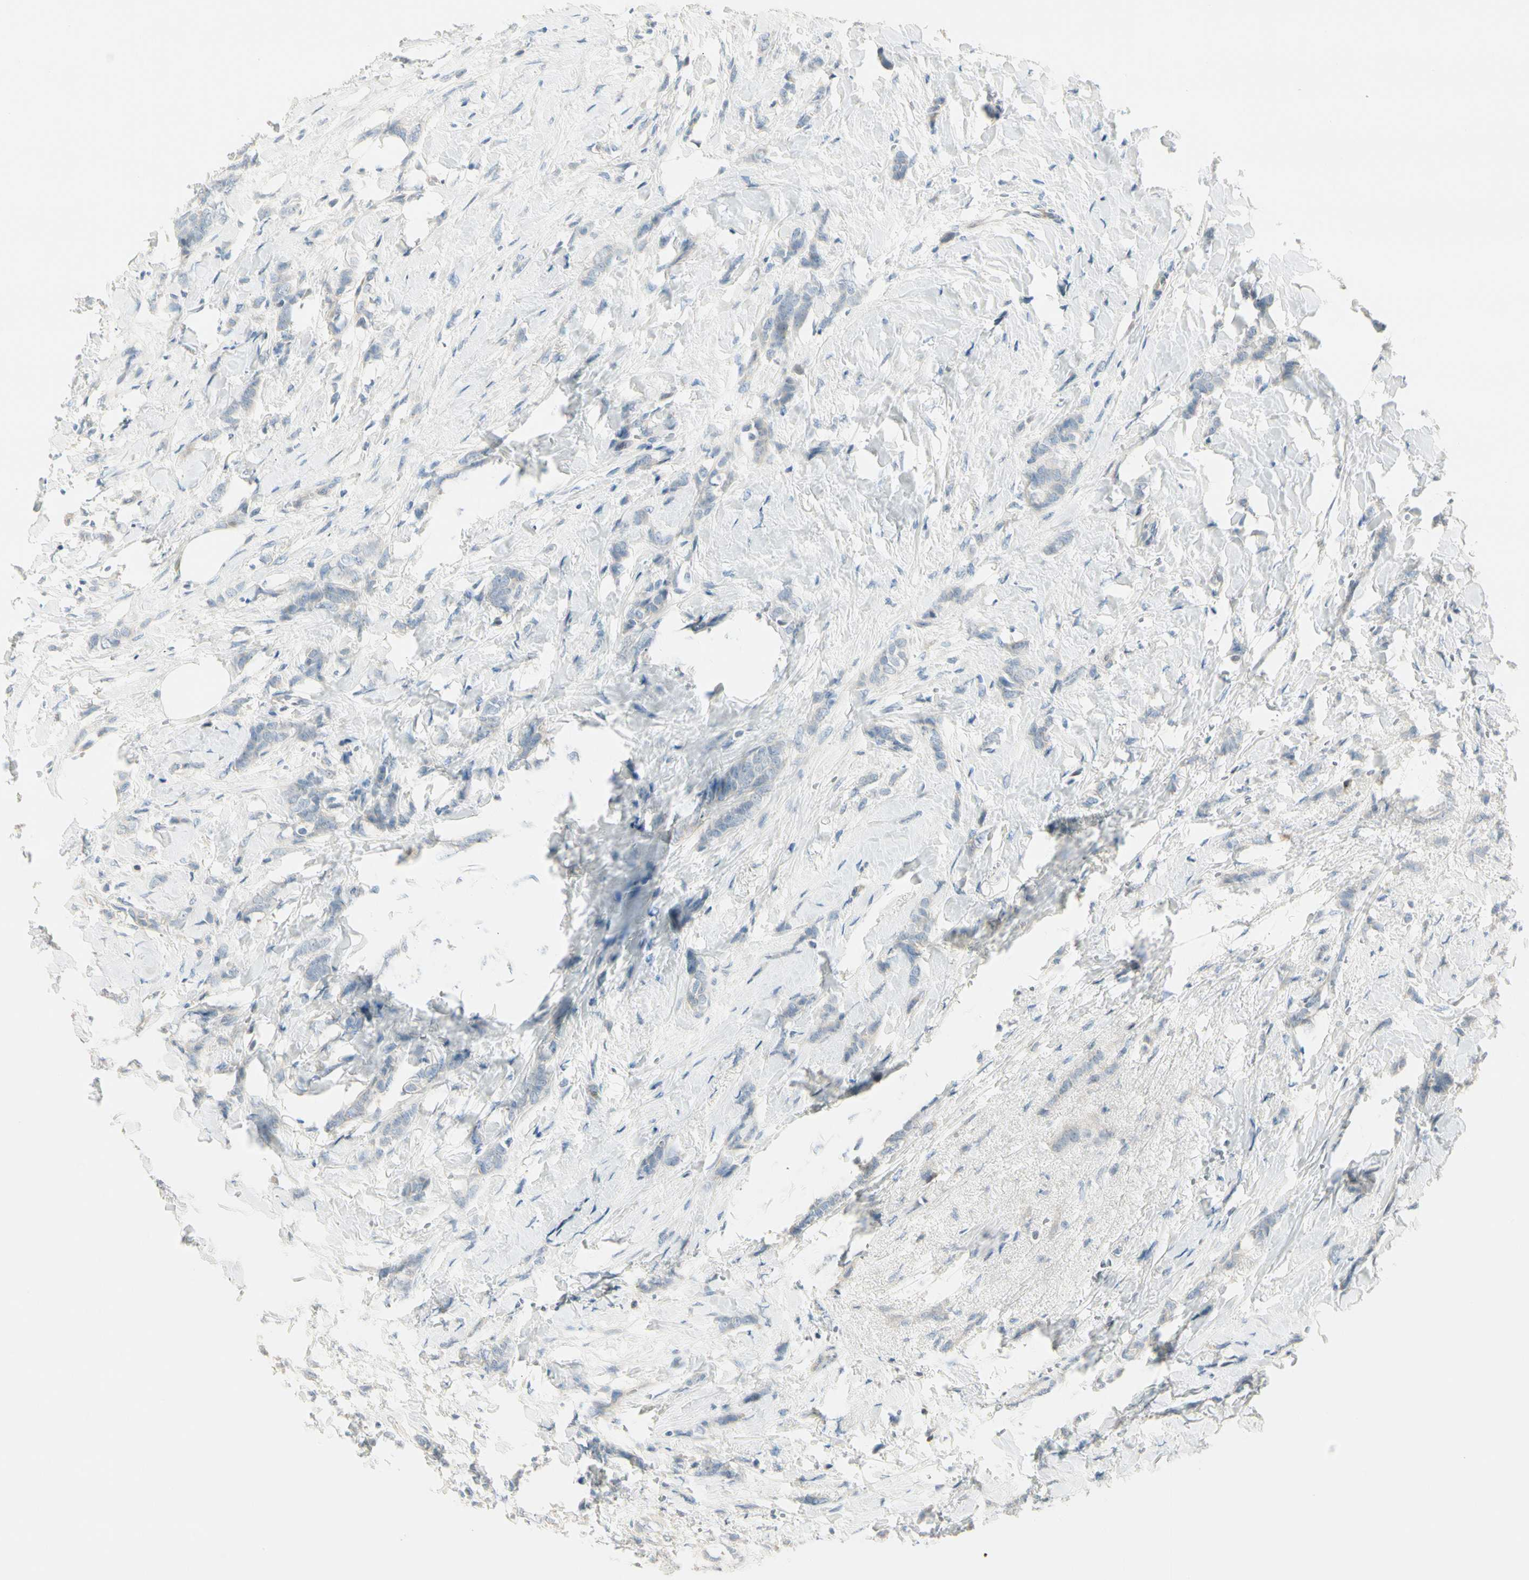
{"staining": {"intensity": "negative", "quantity": "none", "location": "none"}, "tissue": "breast cancer", "cell_type": "Tumor cells", "image_type": "cancer", "snomed": [{"axis": "morphology", "description": "Lobular carcinoma, in situ"}, {"axis": "morphology", "description": "Lobular carcinoma"}, {"axis": "topography", "description": "Breast"}], "caption": "Immunohistochemistry histopathology image of neoplastic tissue: human lobular carcinoma (breast) stained with DAB (3,3'-diaminobenzidine) displays no significant protein staining in tumor cells. (Brightfield microscopy of DAB immunohistochemistry at high magnification).", "gene": "ADGRA3", "patient": {"sex": "female", "age": 41}}